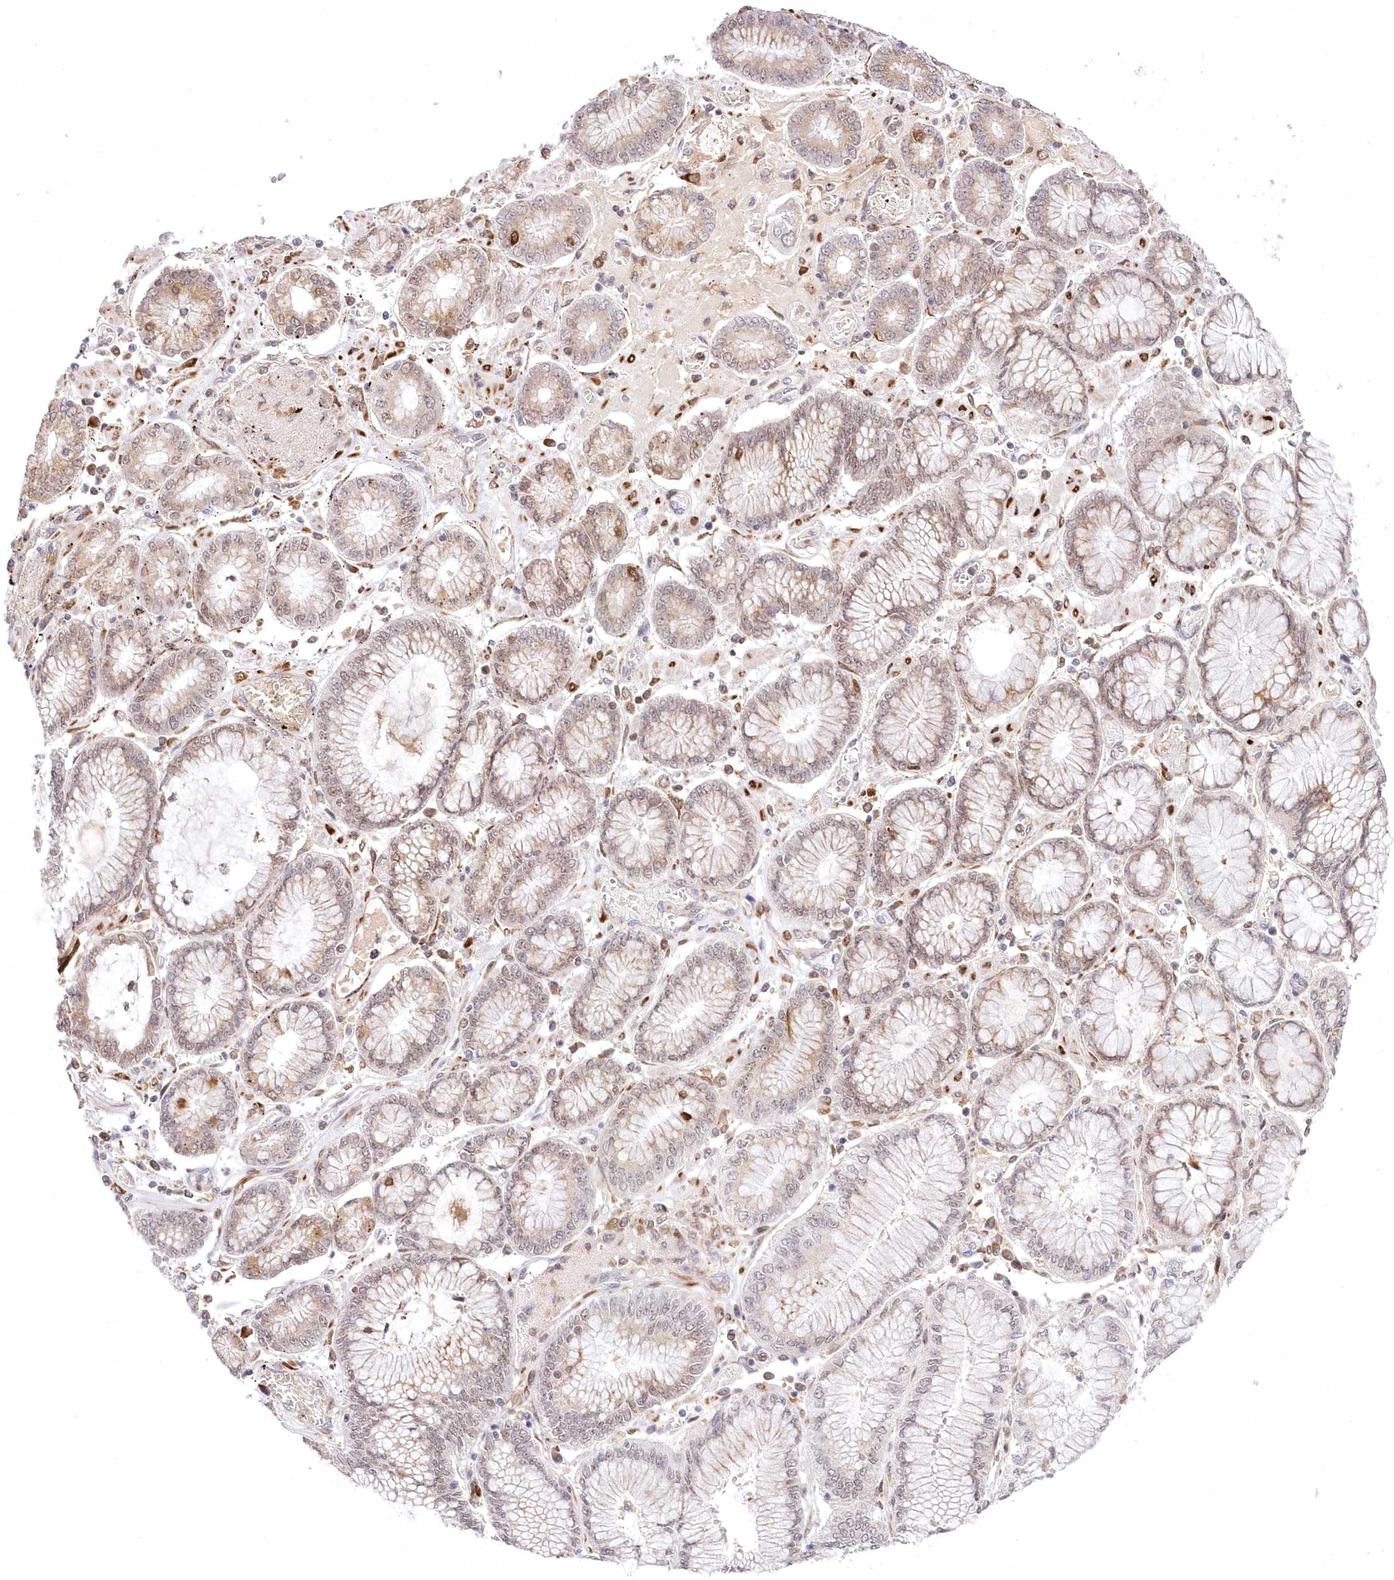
{"staining": {"intensity": "negative", "quantity": "none", "location": "none"}, "tissue": "stomach cancer", "cell_type": "Tumor cells", "image_type": "cancer", "snomed": [{"axis": "morphology", "description": "Adenocarcinoma, NOS"}, {"axis": "topography", "description": "Stomach"}], "caption": "This is a photomicrograph of immunohistochemistry staining of adenocarcinoma (stomach), which shows no expression in tumor cells.", "gene": "LDB1", "patient": {"sex": "male", "age": 76}}